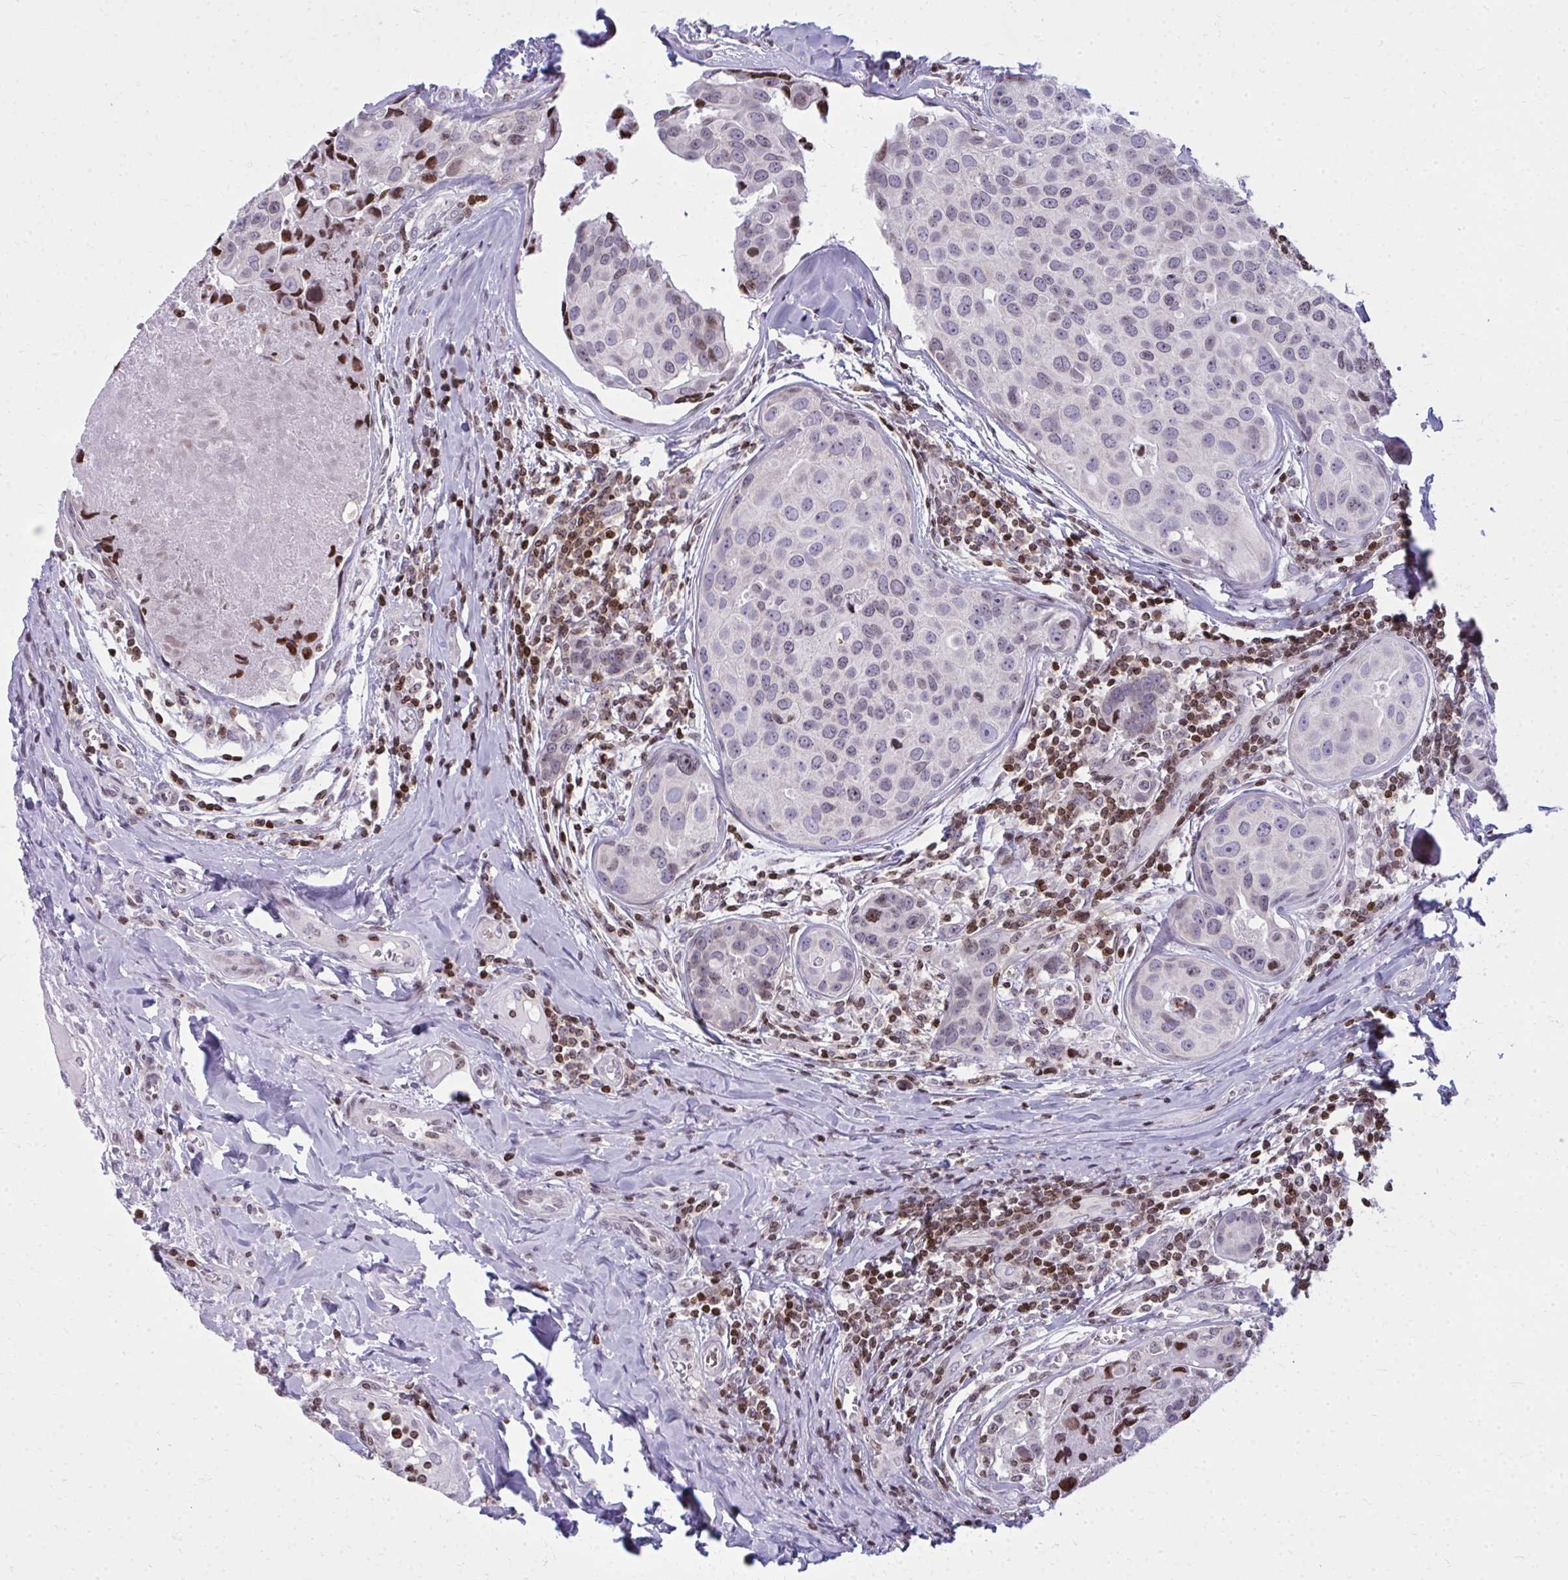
{"staining": {"intensity": "moderate", "quantity": "<25%", "location": "nuclear"}, "tissue": "breast cancer", "cell_type": "Tumor cells", "image_type": "cancer", "snomed": [{"axis": "morphology", "description": "Duct carcinoma"}, {"axis": "topography", "description": "Breast"}], "caption": "Immunohistochemistry (IHC) photomicrograph of neoplastic tissue: breast cancer stained using immunohistochemistry displays low levels of moderate protein expression localized specifically in the nuclear of tumor cells, appearing as a nuclear brown color.", "gene": "AP5M1", "patient": {"sex": "female", "age": 24}}